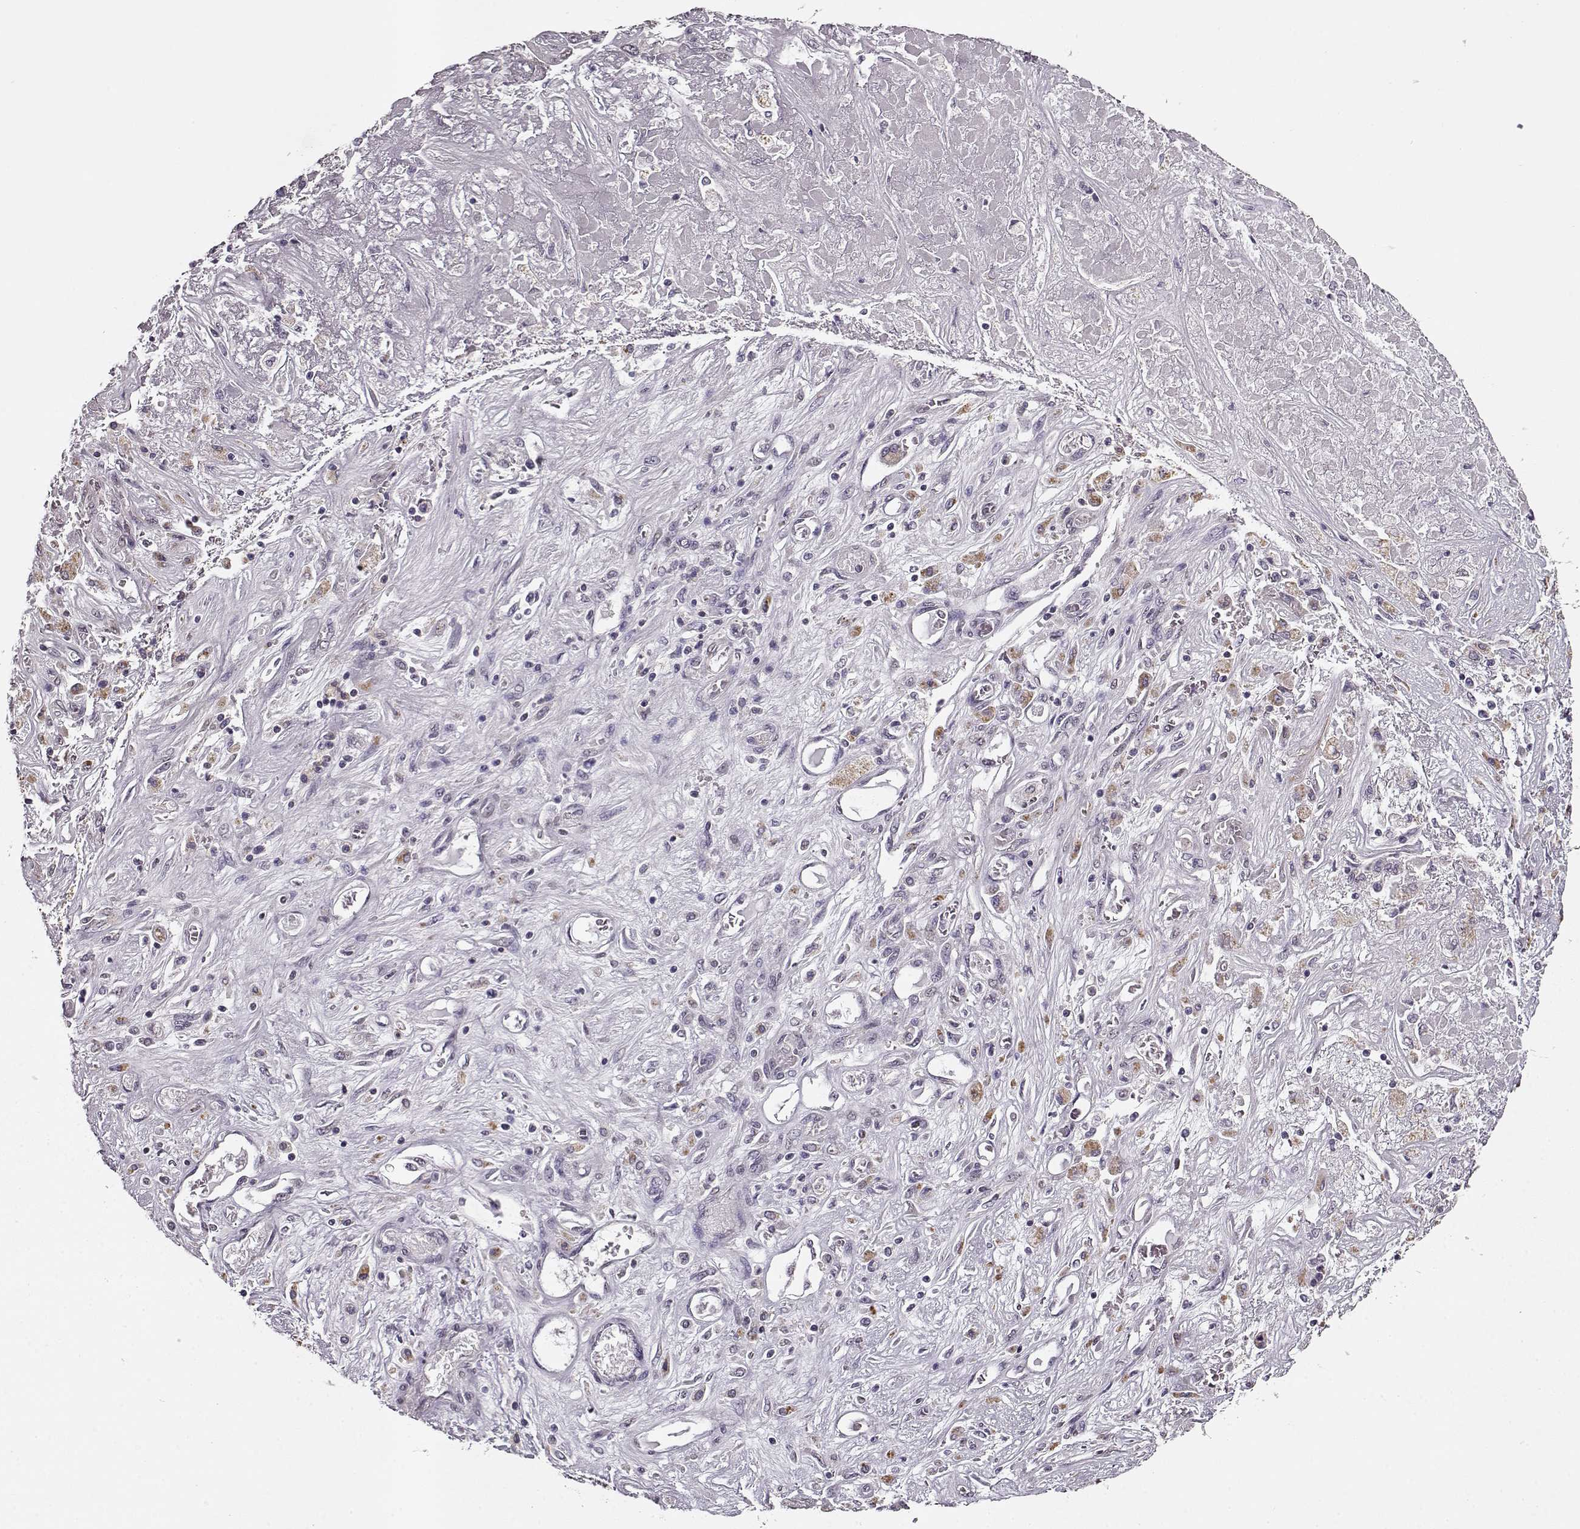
{"staining": {"intensity": "weak", "quantity": "<25%", "location": "cytoplasmic/membranous"}, "tissue": "liver cancer", "cell_type": "Tumor cells", "image_type": "cancer", "snomed": [{"axis": "morphology", "description": "Cholangiocarcinoma"}, {"axis": "topography", "description": "Liver"}], "caption": "Liver cancer (cholangiocarcinoma) stained for a protein using immunohistochemistry (IHC) exhibits no staining tumor cells.", "gene": "RP1L1", "patient": {"sex": "female", "age": 52}}